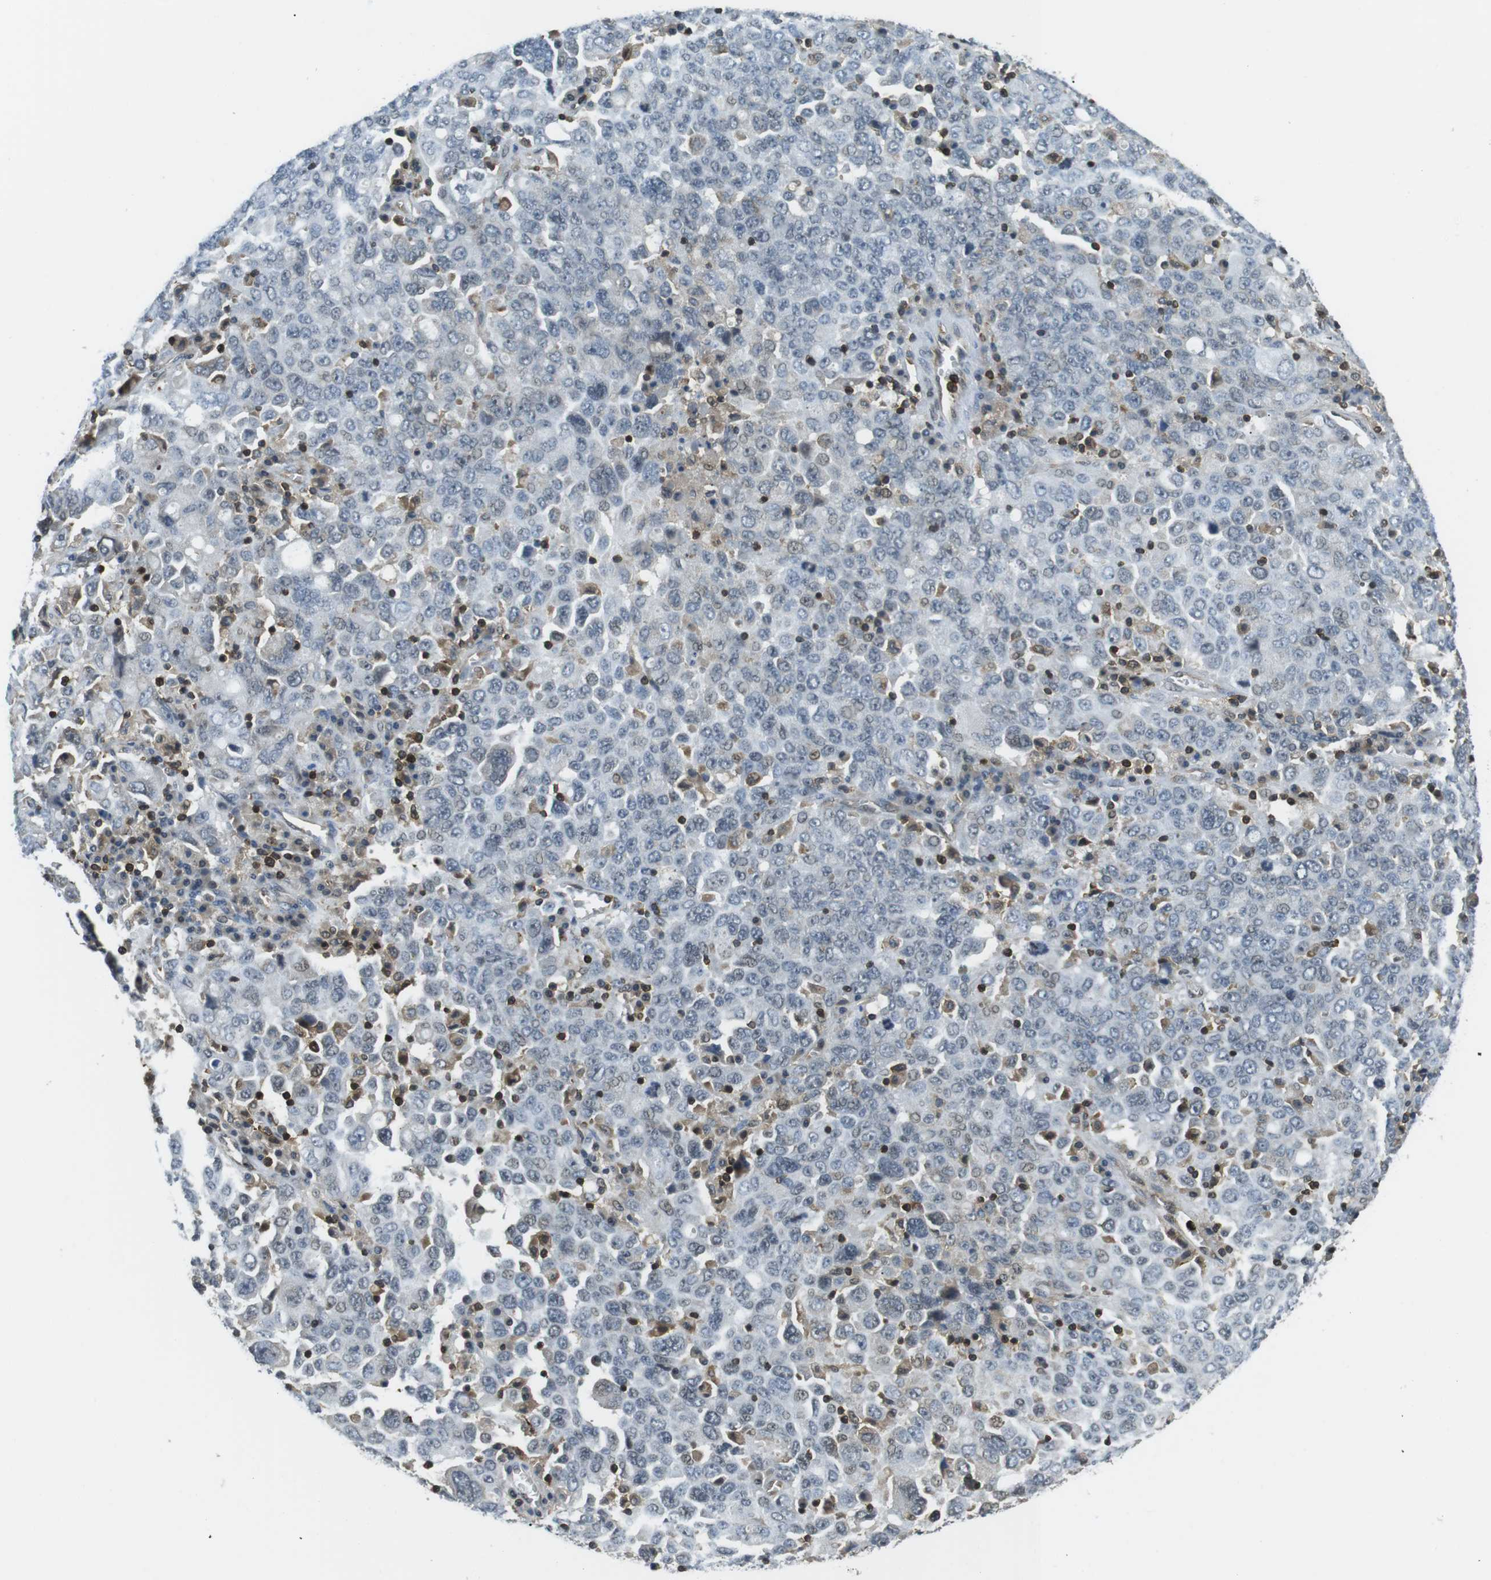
{"staining": {"intensity": "negative", "quantity": "none", "location": "none"}, "tissue": "ovarian cancer", "cell_type": "Tumor cells", "image_type": "cancer", "snomed": [{"axis": "morphology", "description": "Carcinoma, endometroid"}, {"axis": "topography", "description": "Ovary"}], "caption": "The IHC image has no significant expression in tumor cells of ovarian cancer (endometroid carcinoma) tissue.", "gene": "STK10", "patient": {"sex": "female", "age": 62}}